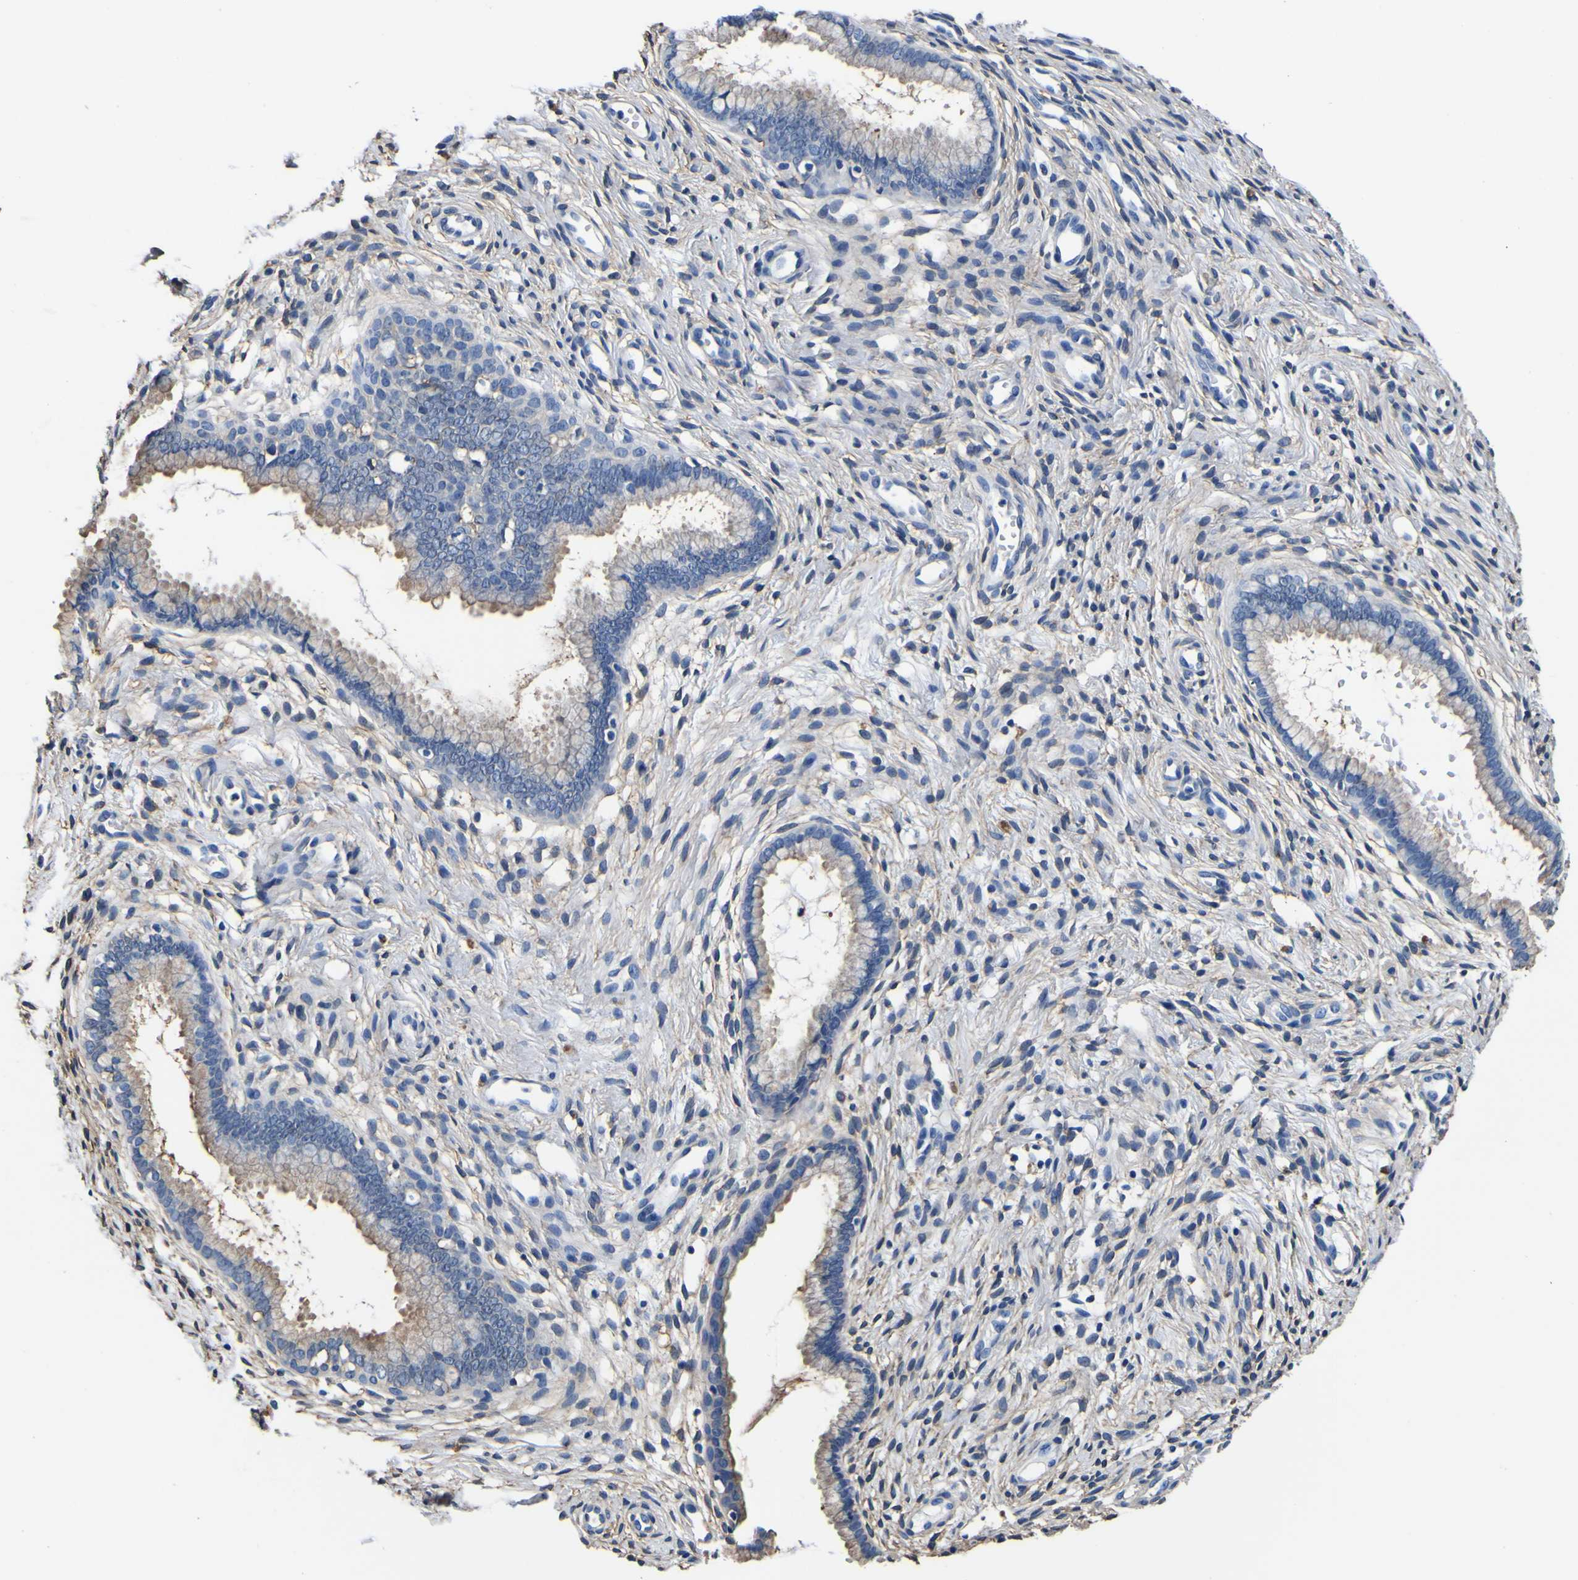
{"staining": {"intensity": "moderate", "quantity": "25%-75%", "location": "cytoplasmic/membranous"}, "tissue": "cervix", "cell_type": "Glandular cells", "image_type": "normal", "snomed": [{"axis": "morphology", "description": "Normal tissue, NOS"}, {"axis": "topography", "description": "Cervix"}], "caption": "Moderate cytoplasmic/membranous protein positivity is identified in about 25%-75% of glandular cells in cervix. (IHC, brightfield microscopy, high magnification).", "gene": "PXDN", "patient": {"sex": "female", "age": 65}}